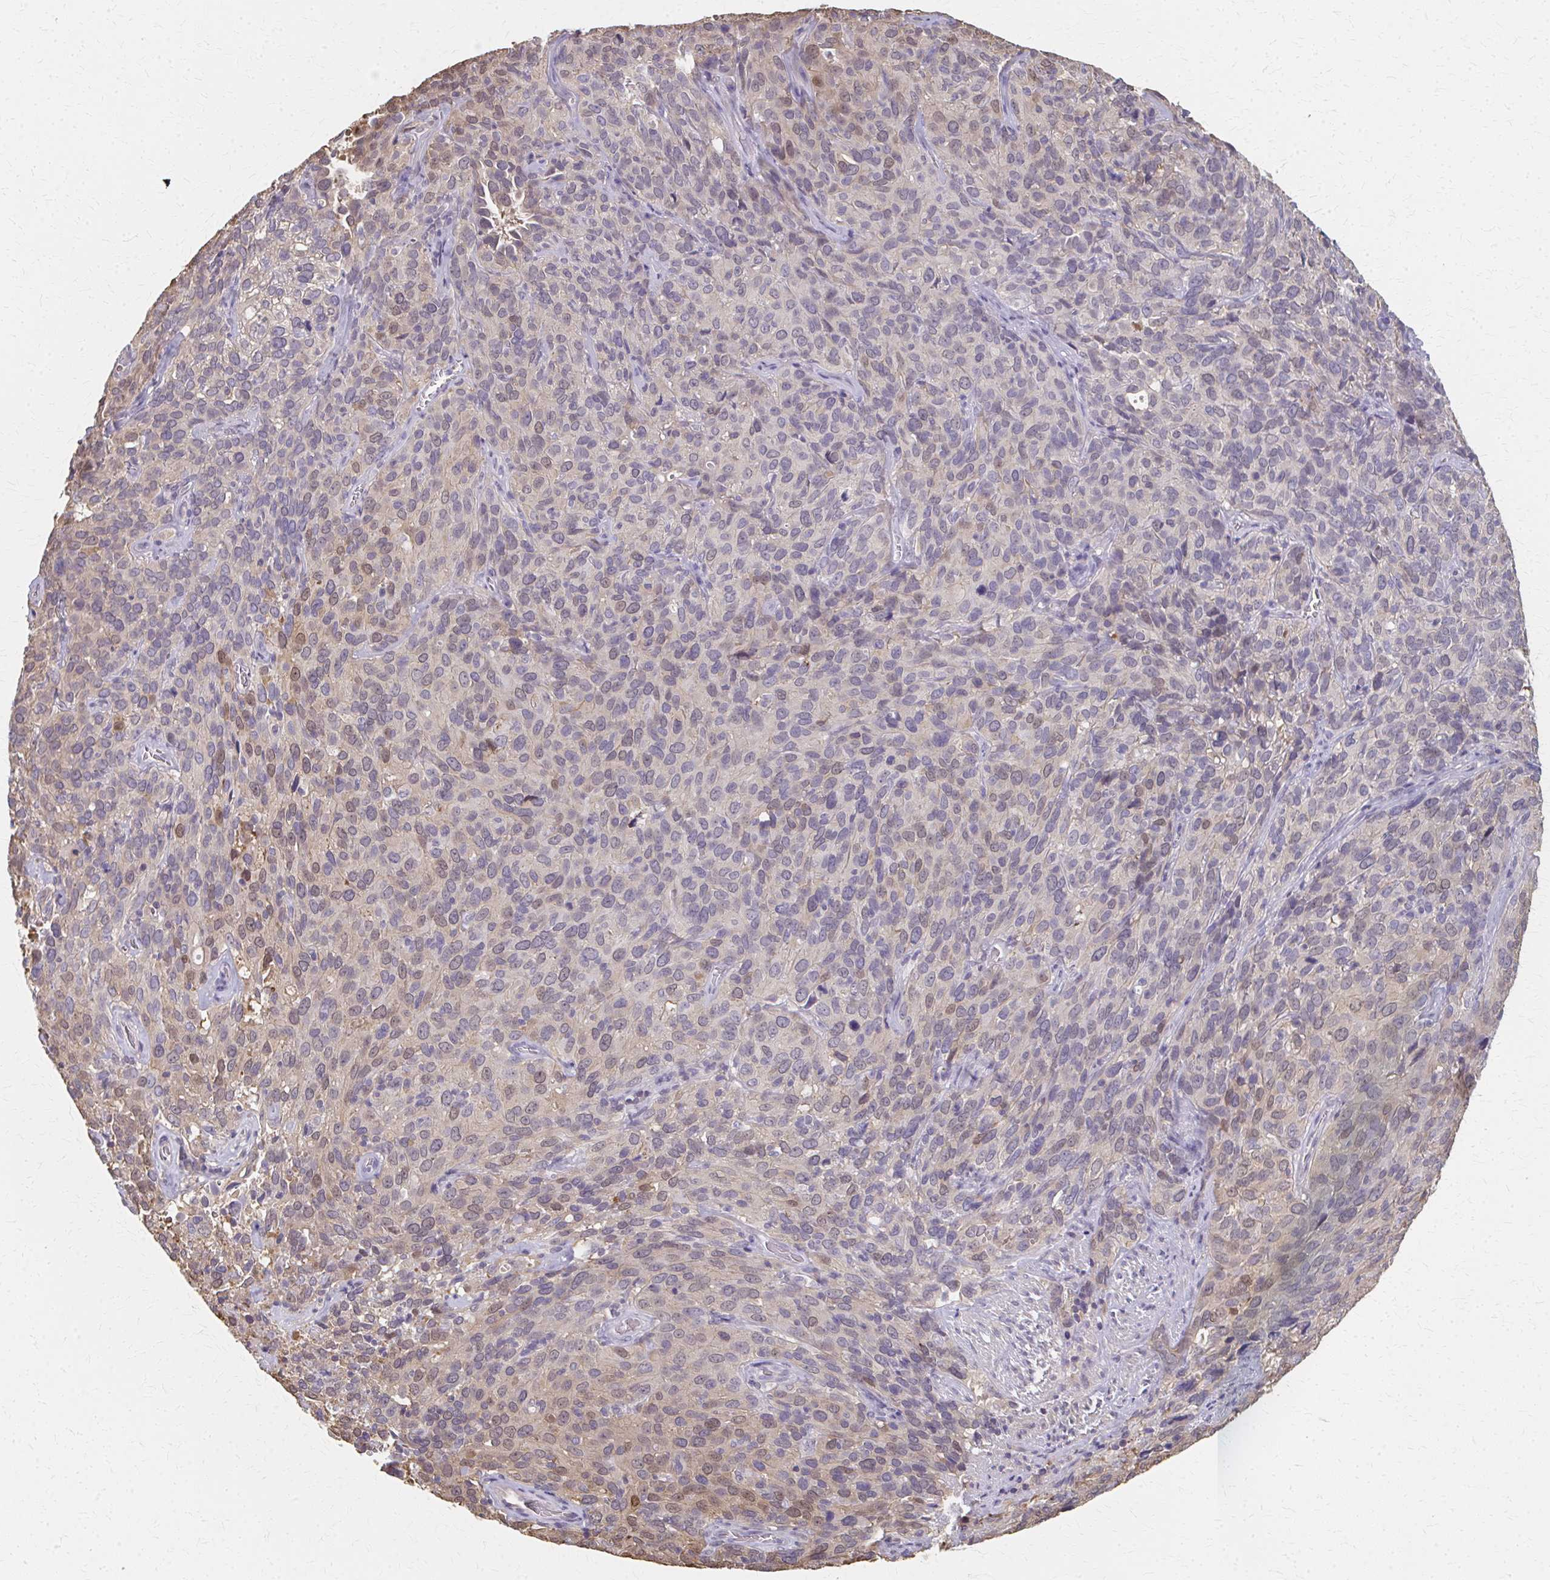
{"staining": {"intensity": "weak", "quantity": "<25%", "location": "nuclear"}, "tissue": "cervical cancer", "cell_type": "Tumor cells", "image_type": "cancer", "snomed": [{"axis": "morphology", "description": "Squamous cell carcinoma, NOS"}, {"axis": "topography", "description": "Cervix"}], "caption": "A micrograph of squamous cell carcinoma (cervical) stained for a protein reveals no brown staining in tumor cells.", "gene": "RABGAP1L", "patient": {"sex": "female", "age": 51}}